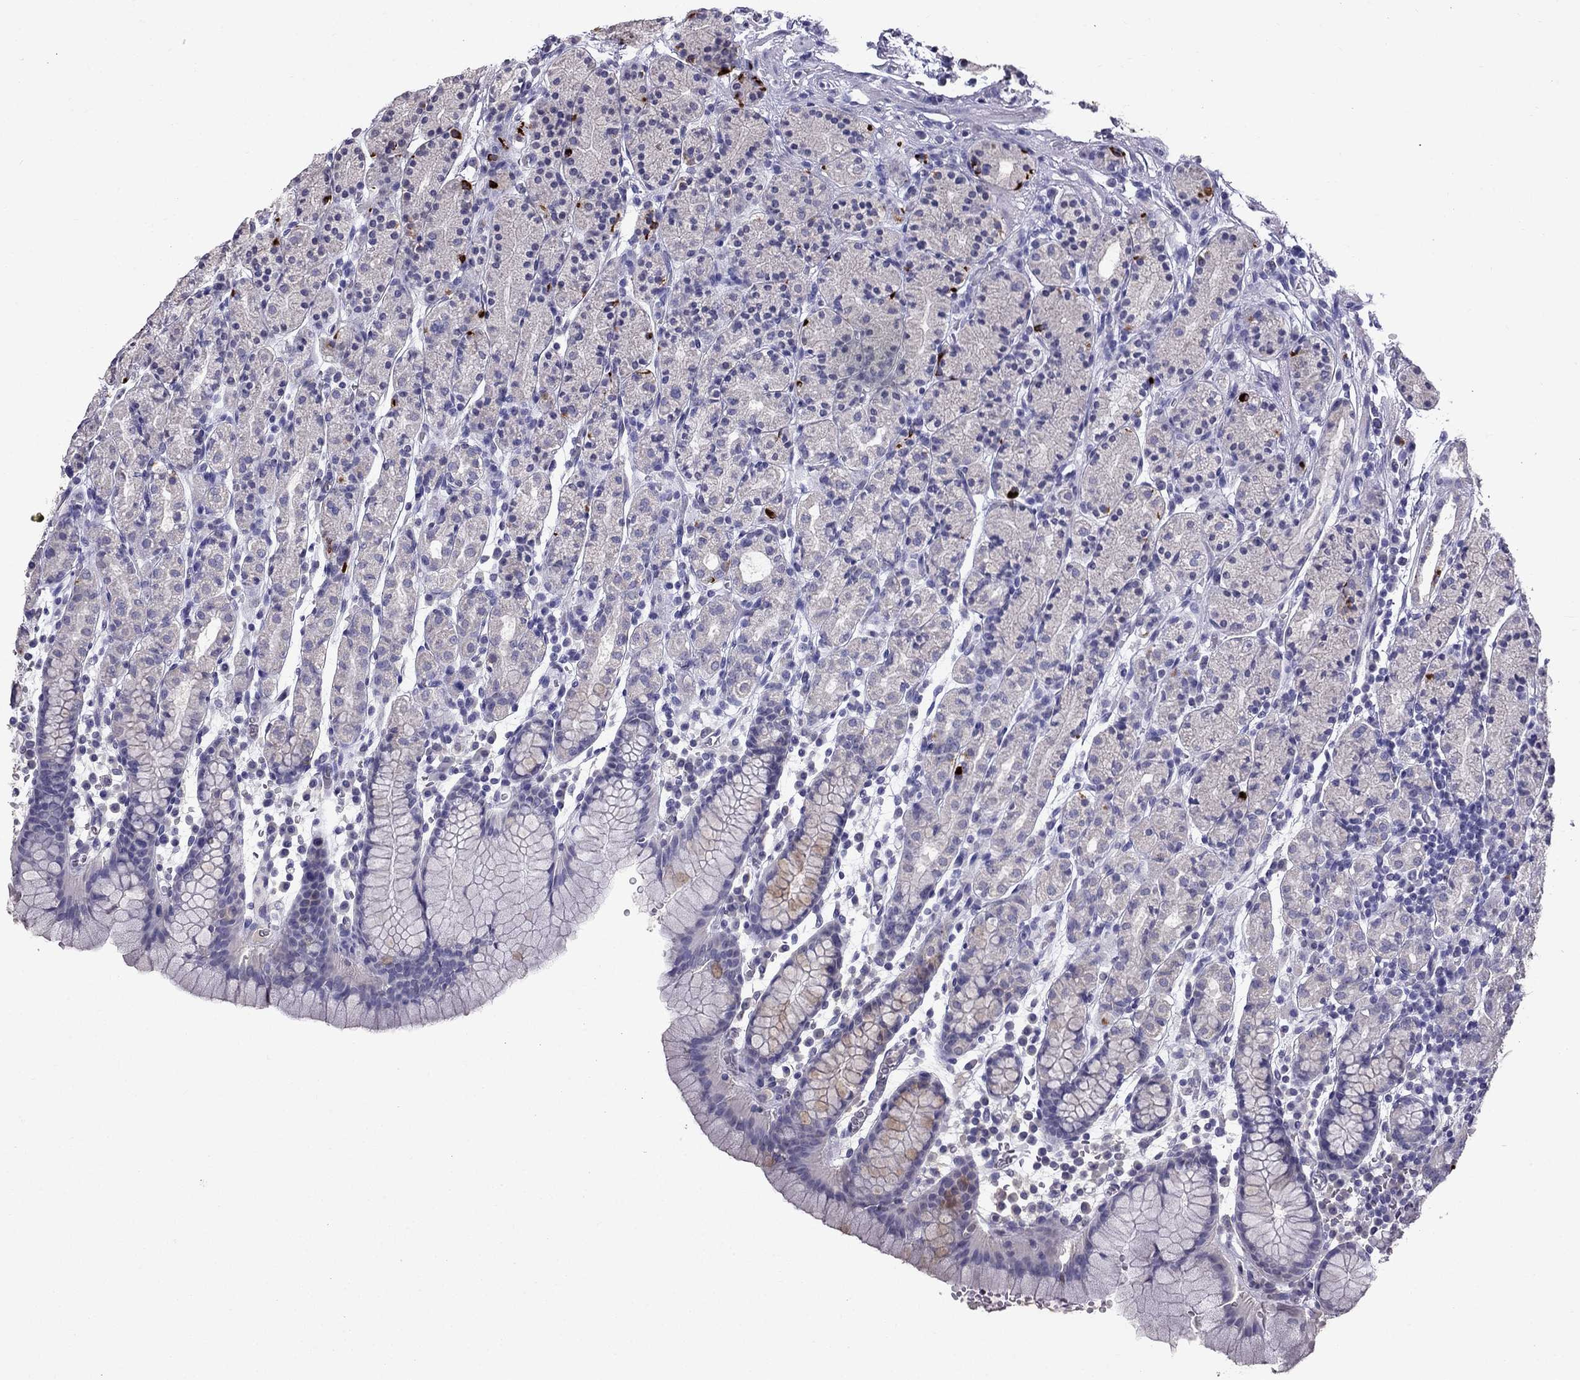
{"staining": {"intensity": "weak", "quantity": "<25%", "location": "cytoplasmic/membranous"}, "tissue": "stomach", "cell_type": "Glandular cells", "image_type": "normal", "snomed": [{"axis": "morphology", "description": "Normal tissue, NOS"}, {"axis": "topography", "description": "Stomach, upper"}, {"axis": "topography", "description": "Stomach"}], "caption": "This is an immunohistochemistry (IHC) photomicrograph of unremarkable stomach. There is no expression in glandular cells.", "gene": "ARHGAP11A", "patient": {"sex": "male", "age": 62}}